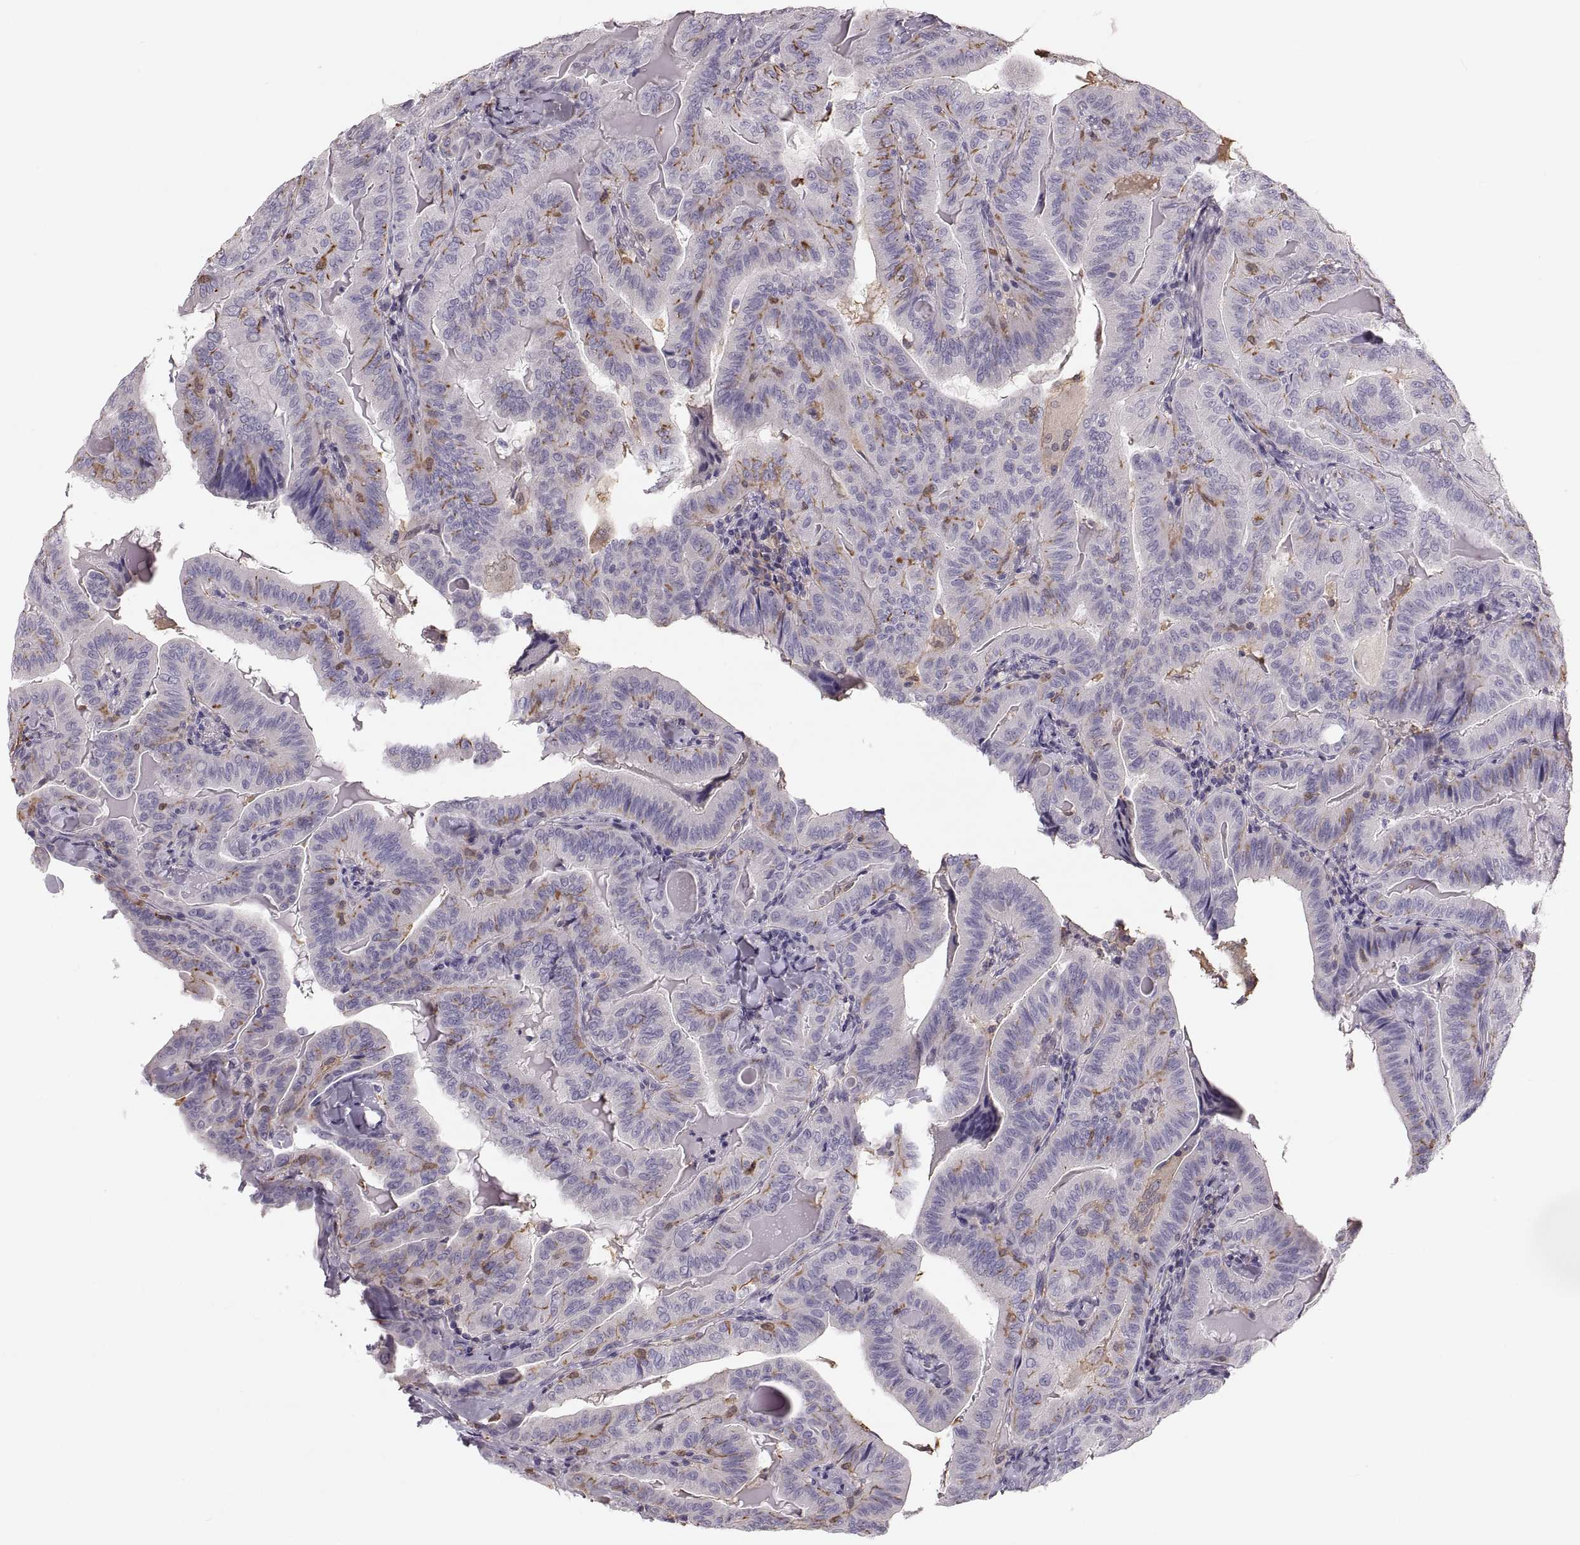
{"staining": {"intensity": "moderate", "quantity": "<25%", "location": "cytoplasmic/membranous"}, "tissue": "thyroid cancer", "cell_type": "Tumor cells", "image_type": "cancer", "snomed": [{"axis": "morphology", "description": "Papillary adenocarcinoma, NOS"}, {"axis": "topography", "description": "Thyroid gland"}], "caption": "About <25% of tumor cells in papillary adenocarcinoma (thyroid) display moderate cytoplasmic/membranous protein positivity as visualized by brown immunohistochemical staining.", "gene": "RUNDC3A", "patient": {"sex": "female", "age": 68}}